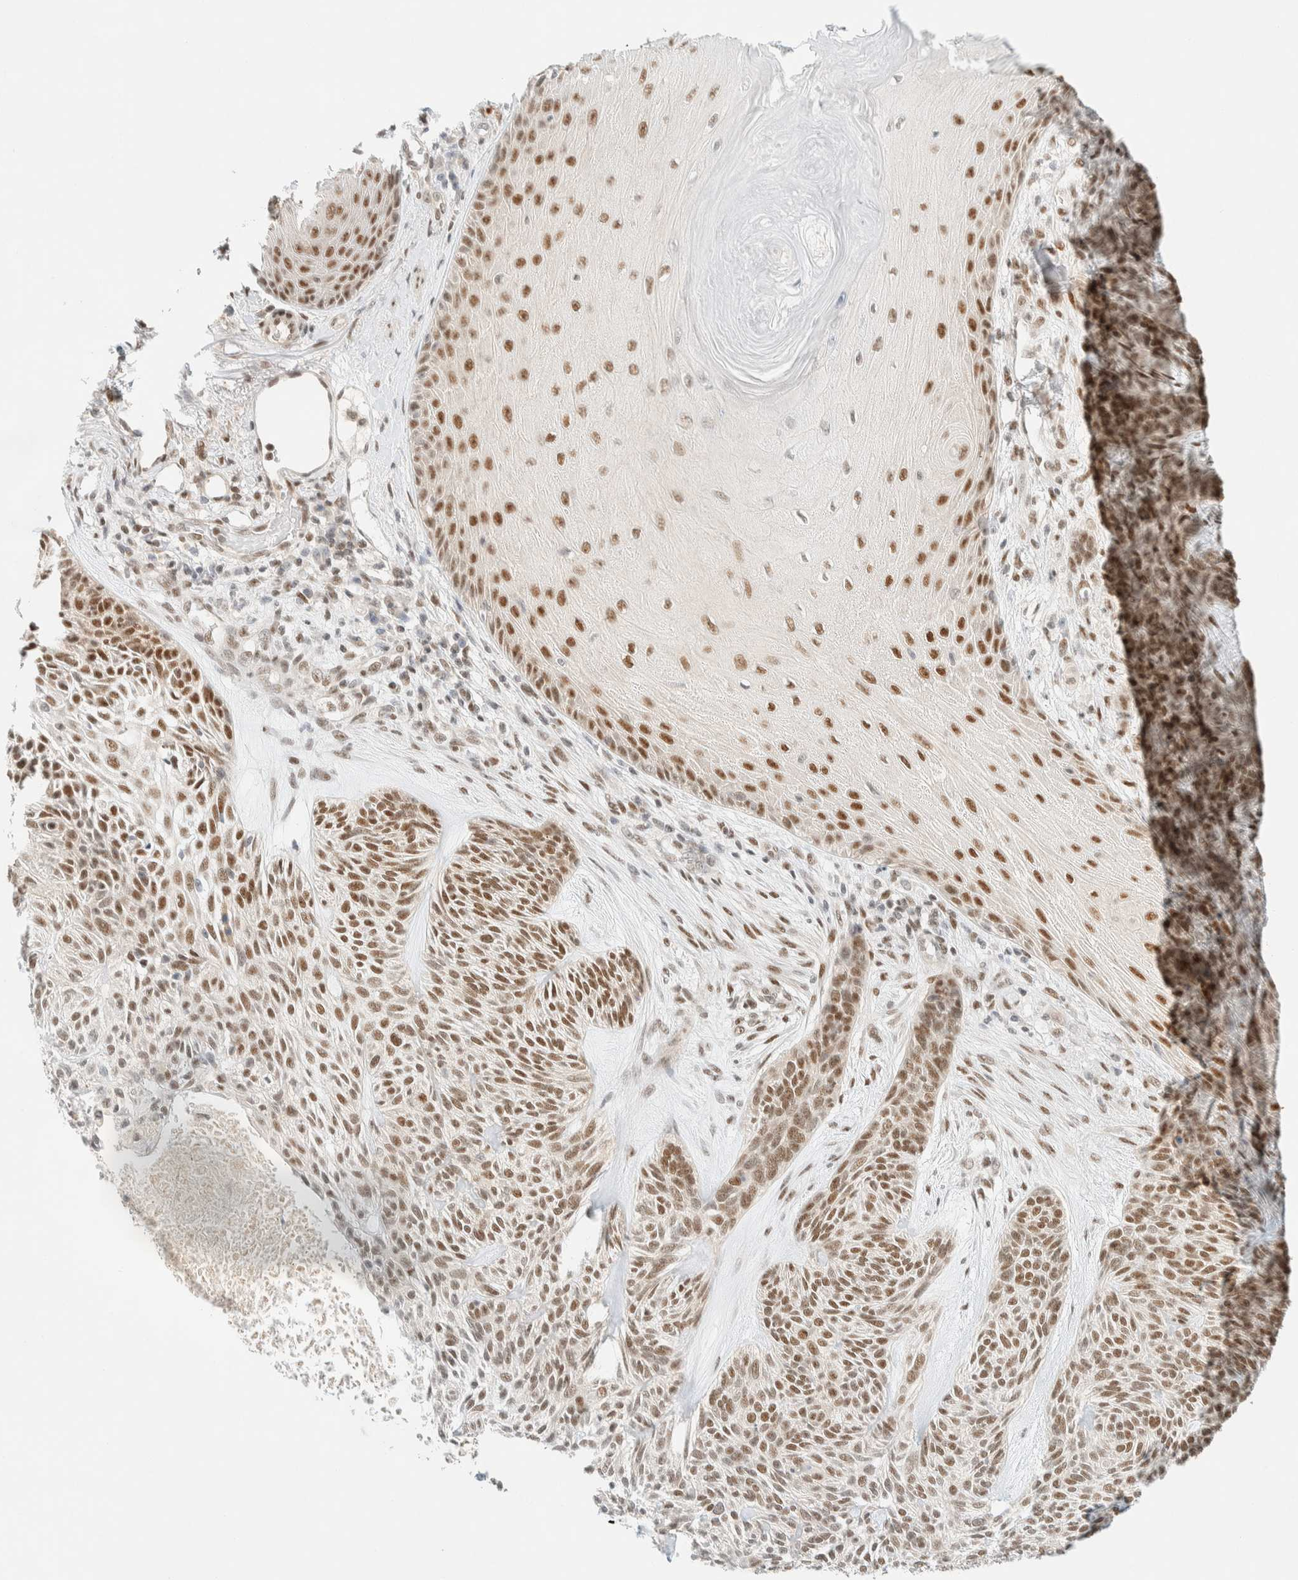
{"staining": {"intensity": "moderate", "quantity": ">75%", "location": "nuclear"}, "tissue": "skin cancer", "cell_type": "Tumor cells", "image_type": "cancer", "snomed": [{"axis": "morphology", "description": "Basal cell carcinoma"}, {"axis": "topography", "description": "Skin"}], "caption": "Immunohistochemistry (IHC) of skin cancer exhibits medium levels of moderate nuclear staining in approximately >75% of tumor cells.", "gene": "PYGO2", "patient": {"sex": "male", "age": 55}}